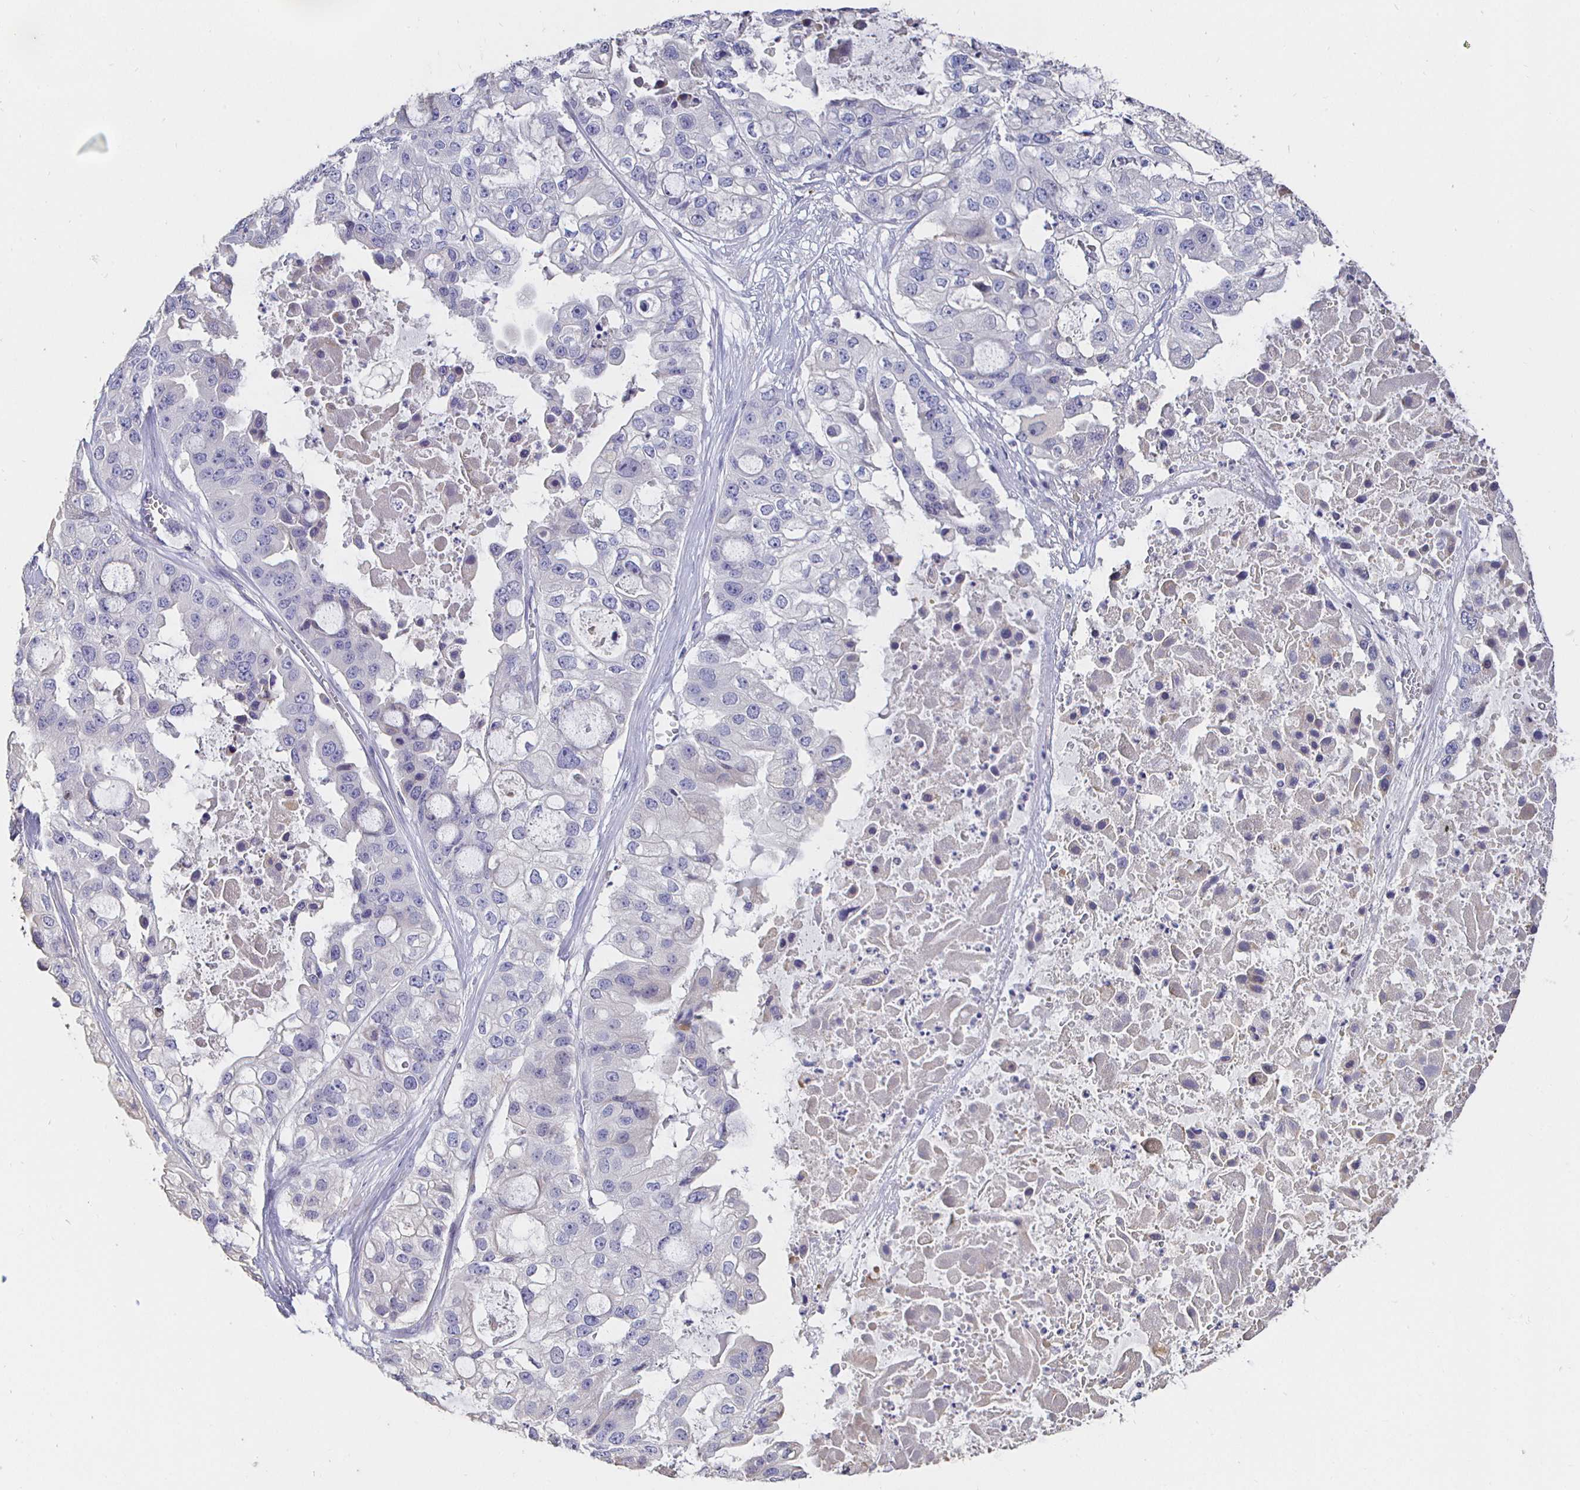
{"staining": {"intensity": "negative", "quantity": "none", "location": "none"}, "tissue": "ovarian cancer", "cell_type": "Tumor cells", "image_type": "cancer", "snomed": [{"axis": "morphology", "description": "Cystadenocarcinoma, serous, NOS"}, {"axis": "topography", "description": "Ovary"}], "caption": "Protein analysis of ovarian serous cystadenocarcinoma displays no significant positivity in tumor cells.", "gene": "CXCR3", "patient": {"sex": "female", "age": 56}}